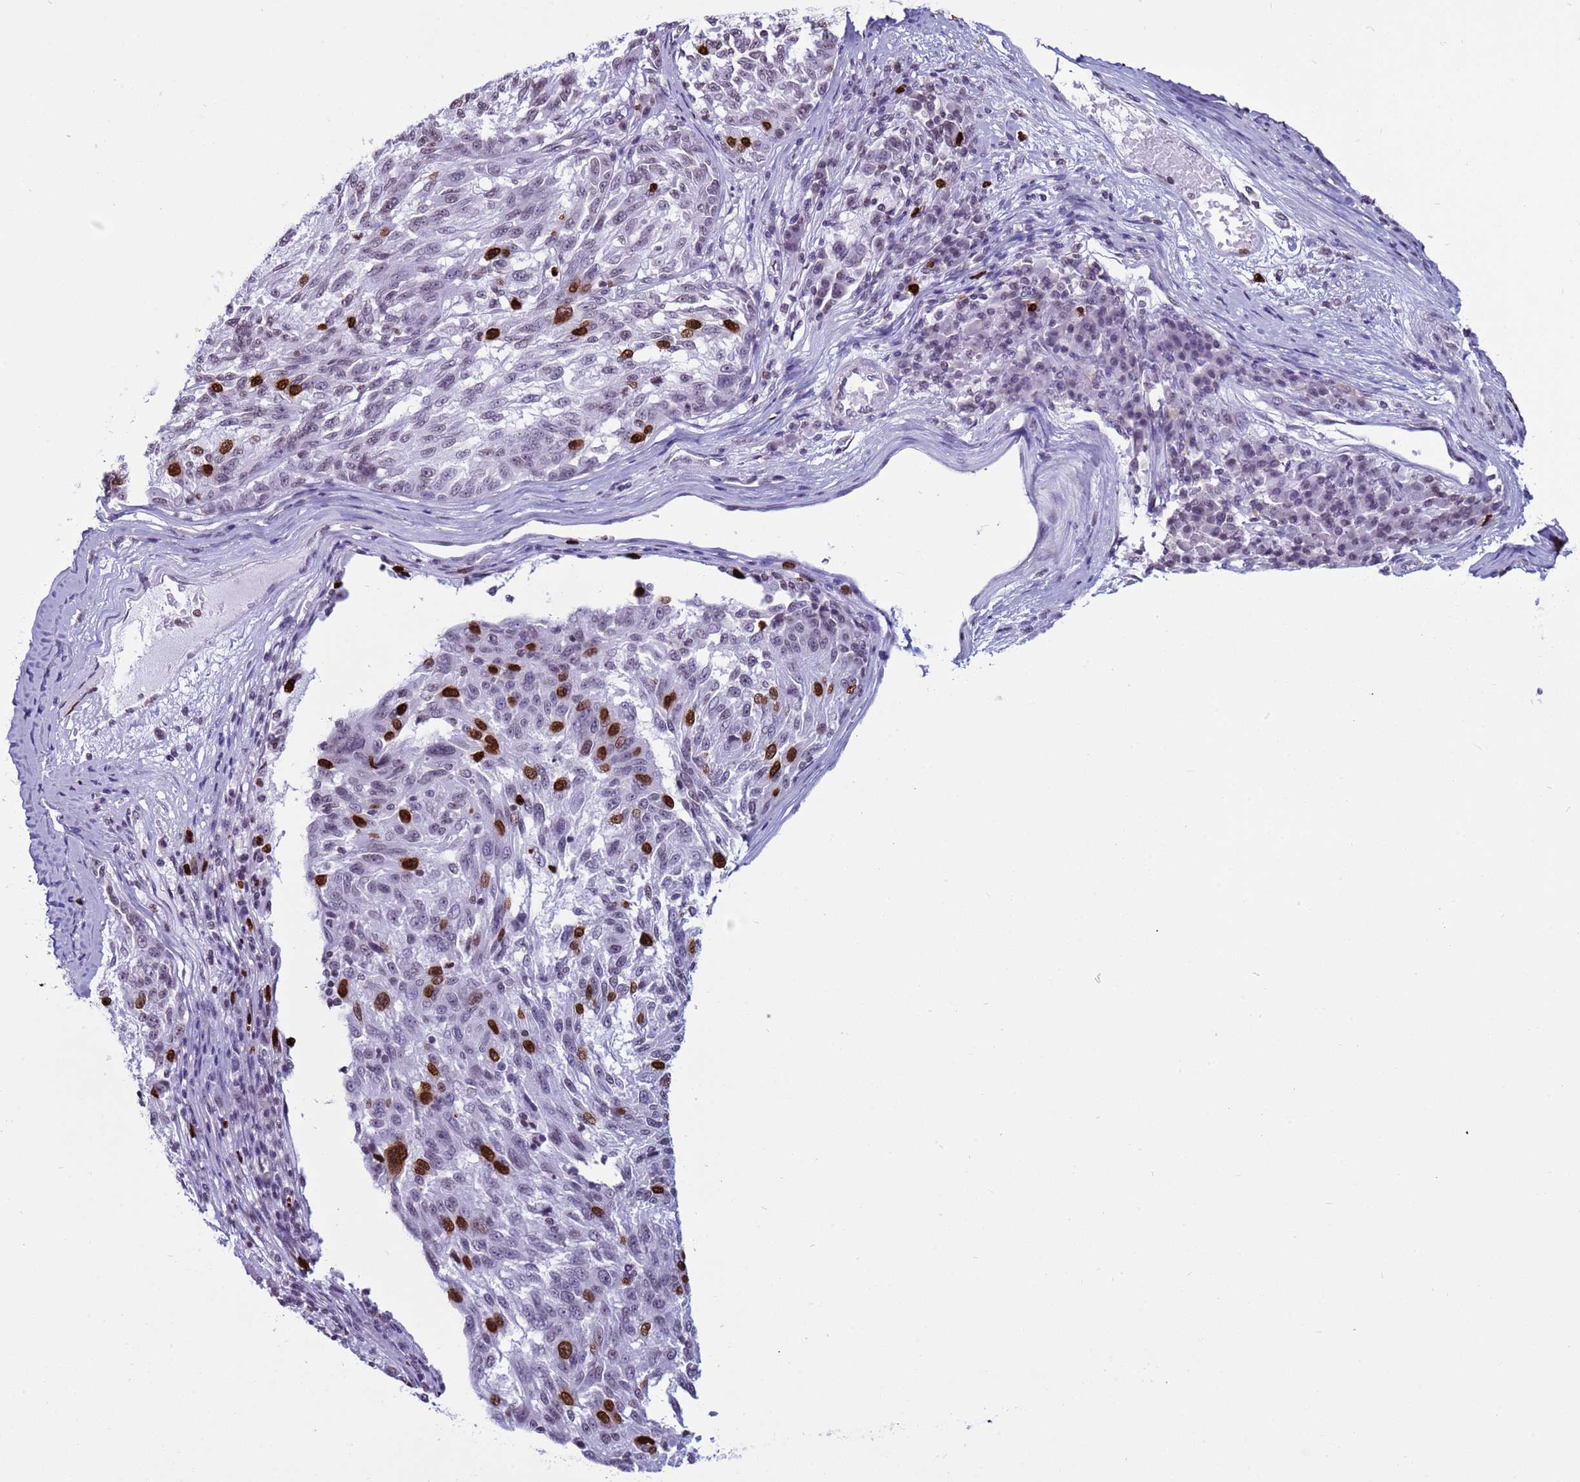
{"staining": {"intensity": "strong", "quantity": "<25%", "location": "nuclear"}, "tissue": "melanoma", "cell_type": "Tumor cells", "image_type": "cancer", "snomed": [{"axis": "morphology", "description": "Malignant melanoma, NOS"}, {"axis": "topography", "description": "Skin"}], "caption": "Protein staining of melanoma tissue shows strong nuclear positivity in about <25% of tumor cells.", "gene": "H4C8", "patient": {"sex": "male", "age": 53}}